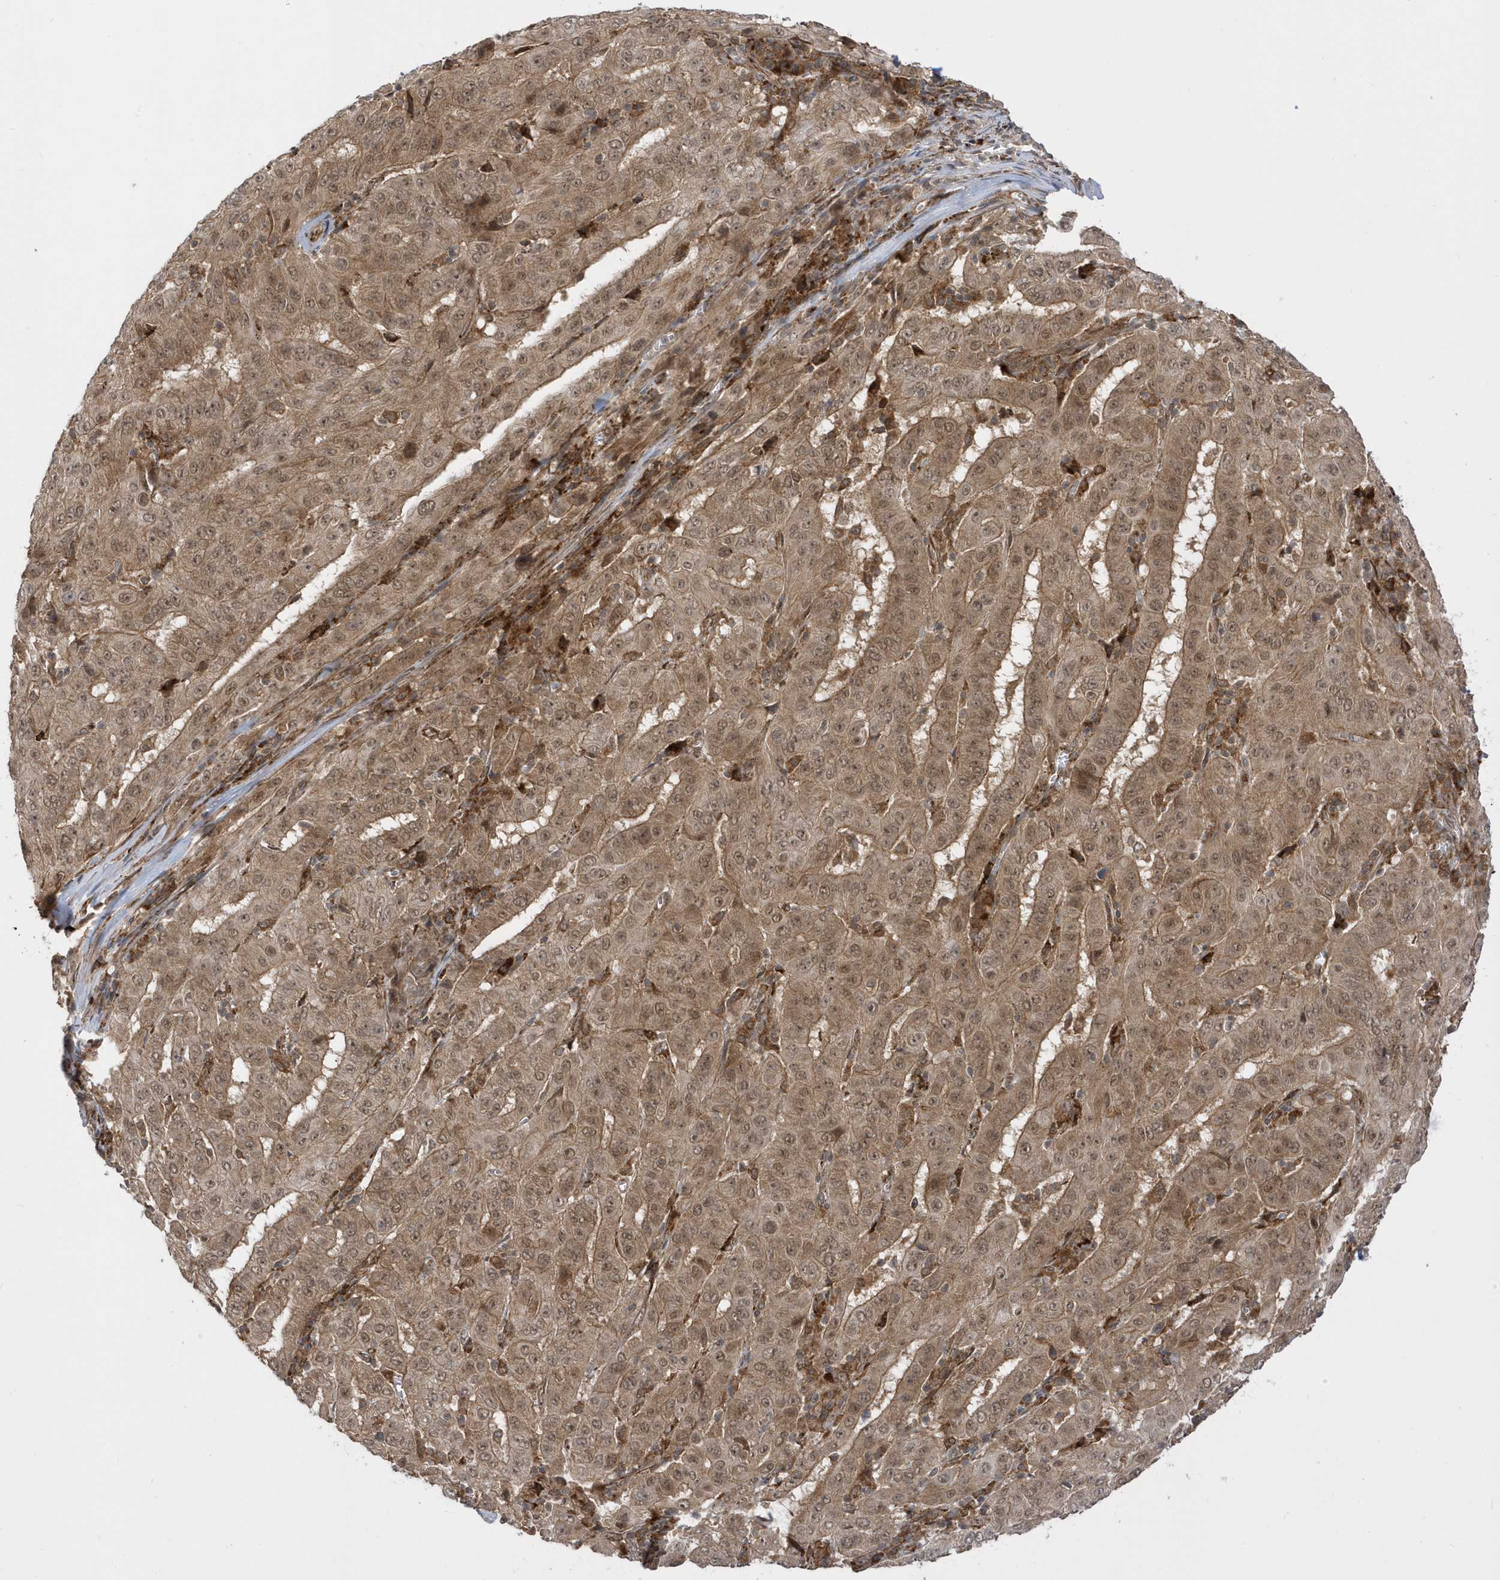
{"staining": {"intensity": "moderate", "quantity": ">75%", "location": "cytoplasmic/membranous,nuclear"}, "tissue": "pancreatic cancer", "cell_type": "Tumor cells", "image_type": "cancer", "snomed": [{"axis": "morphology", "description": "Adenocarcinoma, NOS"}, {"axis": "topography", "description": "Pancreas"}], "caption": "Tumor cells display moderate cytoplasmic/membranous and nuclear positivity in about >75% of cells in pancreatic adenocarcinoma.", "gene": "METTL21A", "patient": {"sex": "male", "age": 63}}